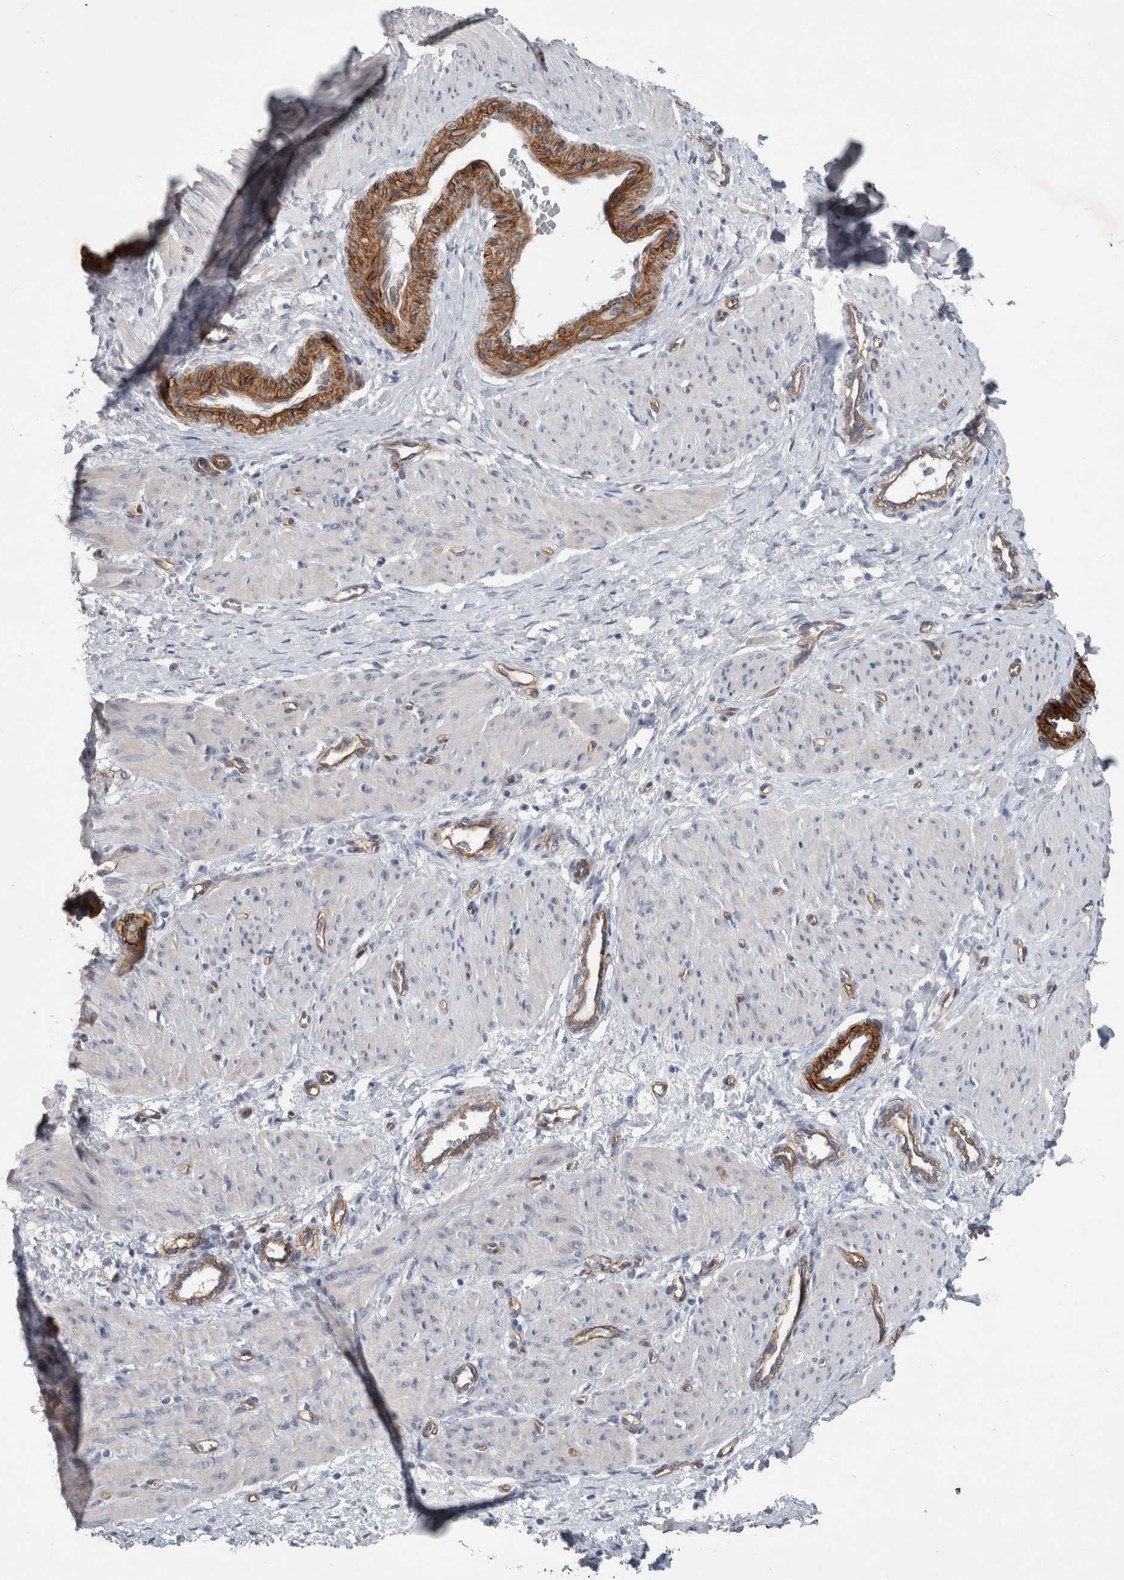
{"staining": {"intensity": "negative", "quantity": "none", "location": "none"}, "tissue": "smooth muscle", "cell_type": "Smooth muscle cells", "image_type": "normal", "snomed": [{"axis": "morphology", "description": "Normal tissue, NOS"}, {"axis": "topography", "description": "Endometrium"}], "caption": "This is an immunohistochemistry (IHC) image of unremarkable smooth muscle. There is no staining in smooth muscle cells.", "gene": "BCAM", "patient": {"sex": "female", "age": 33}}